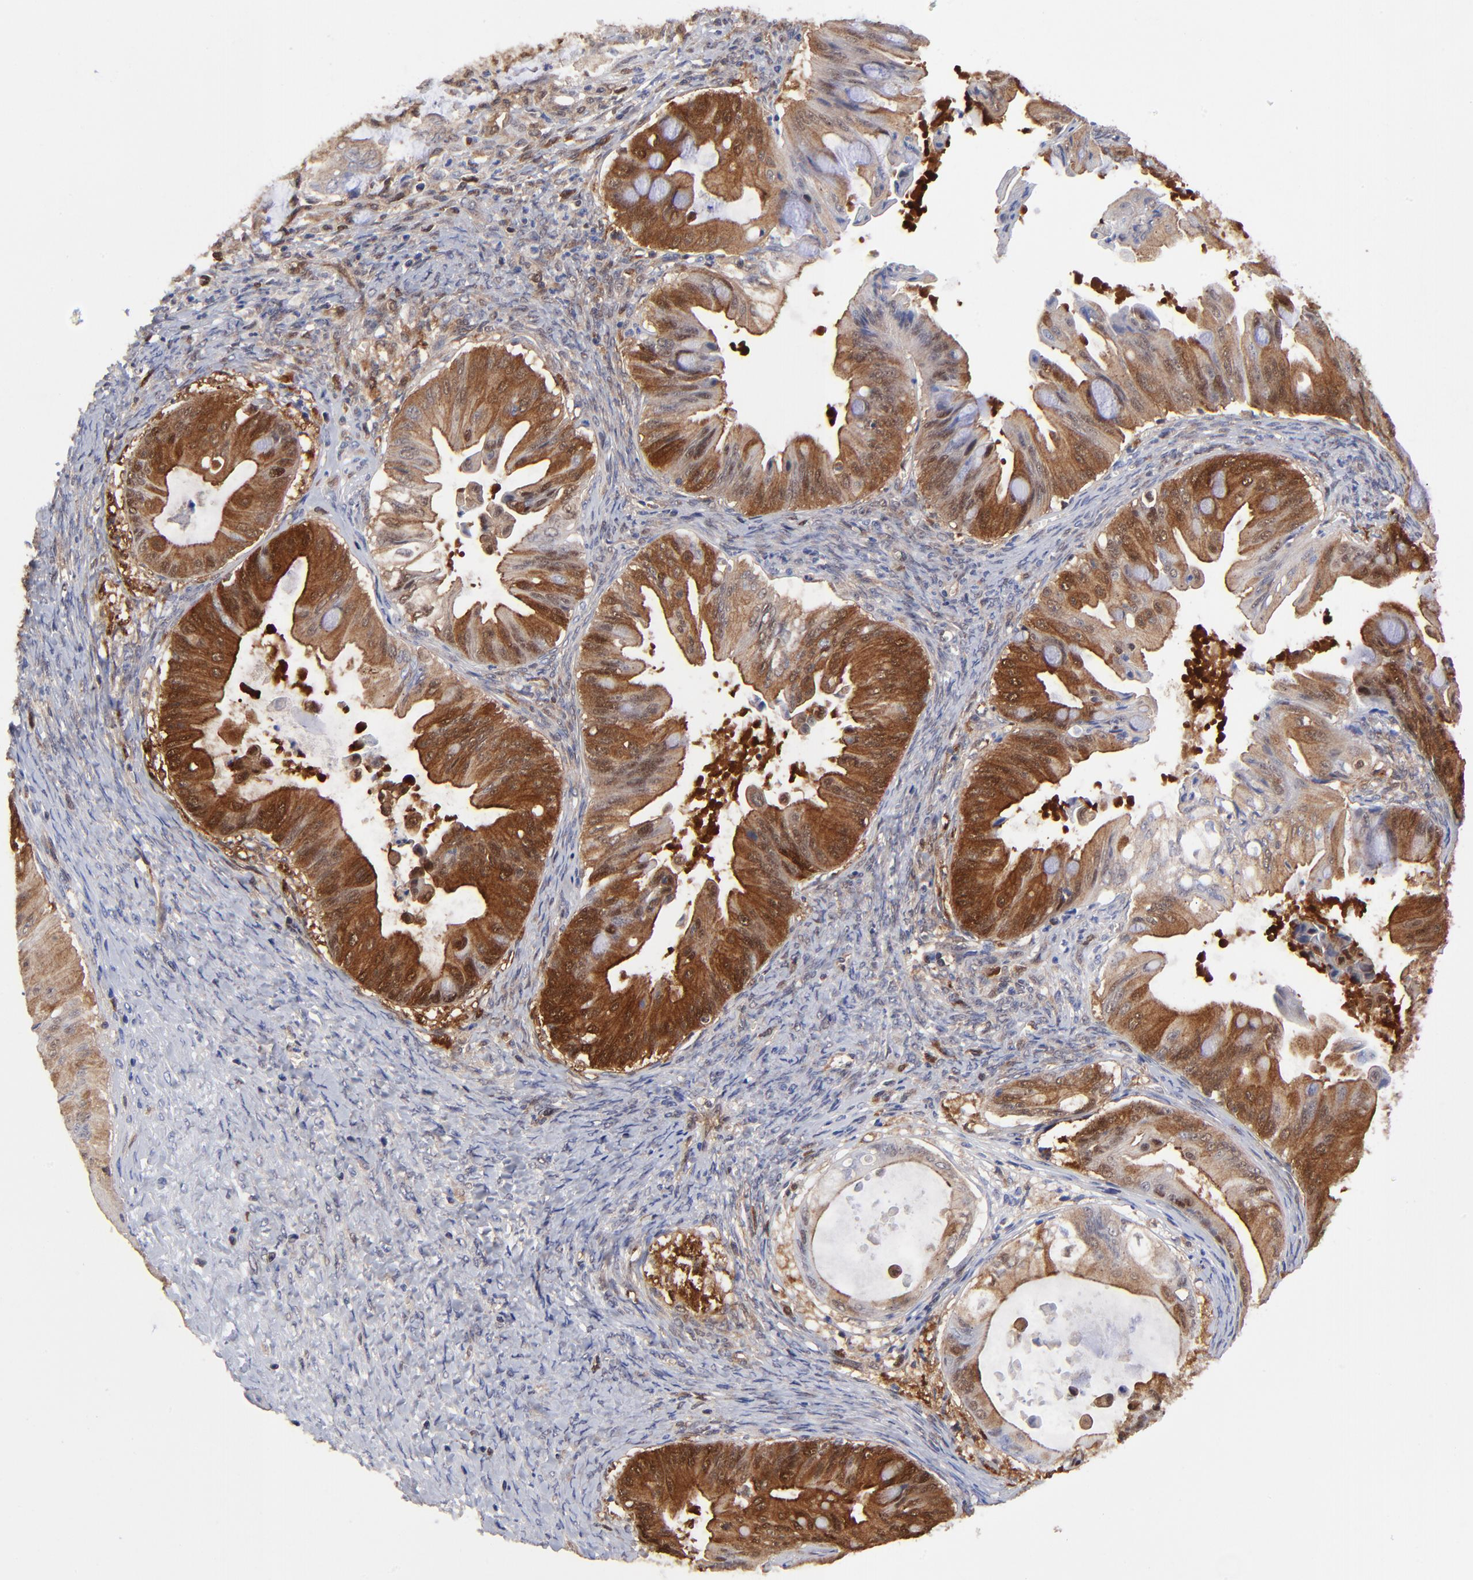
{"staining": {"intensity": "moderate", "quantity": ">75%", "location": "cytoplasmic/membranous,nuclear"}, "tissue": "ovarian cancer", "cell_type": "Tumor cells", "image_type": "cancer", "snomed": [{"axis": "morphology", "description": "Cystadenocarcinoma, mucinous, NOS"}, {"axis": "topography", "description": "Ovary"}], "caption": "IHC photomicrograph of neoplastic tissue: ovarian cancer stained using IHC shows medium levels of moderate protein expression localized specifically in the cytoplasmic/membranous and nuclear of tumor cells, appearing as a cytoplasmic/membranous and nuclear brown color.", "gene": "DCTPP1", "patient": {"sex": "female", "age": 37}}